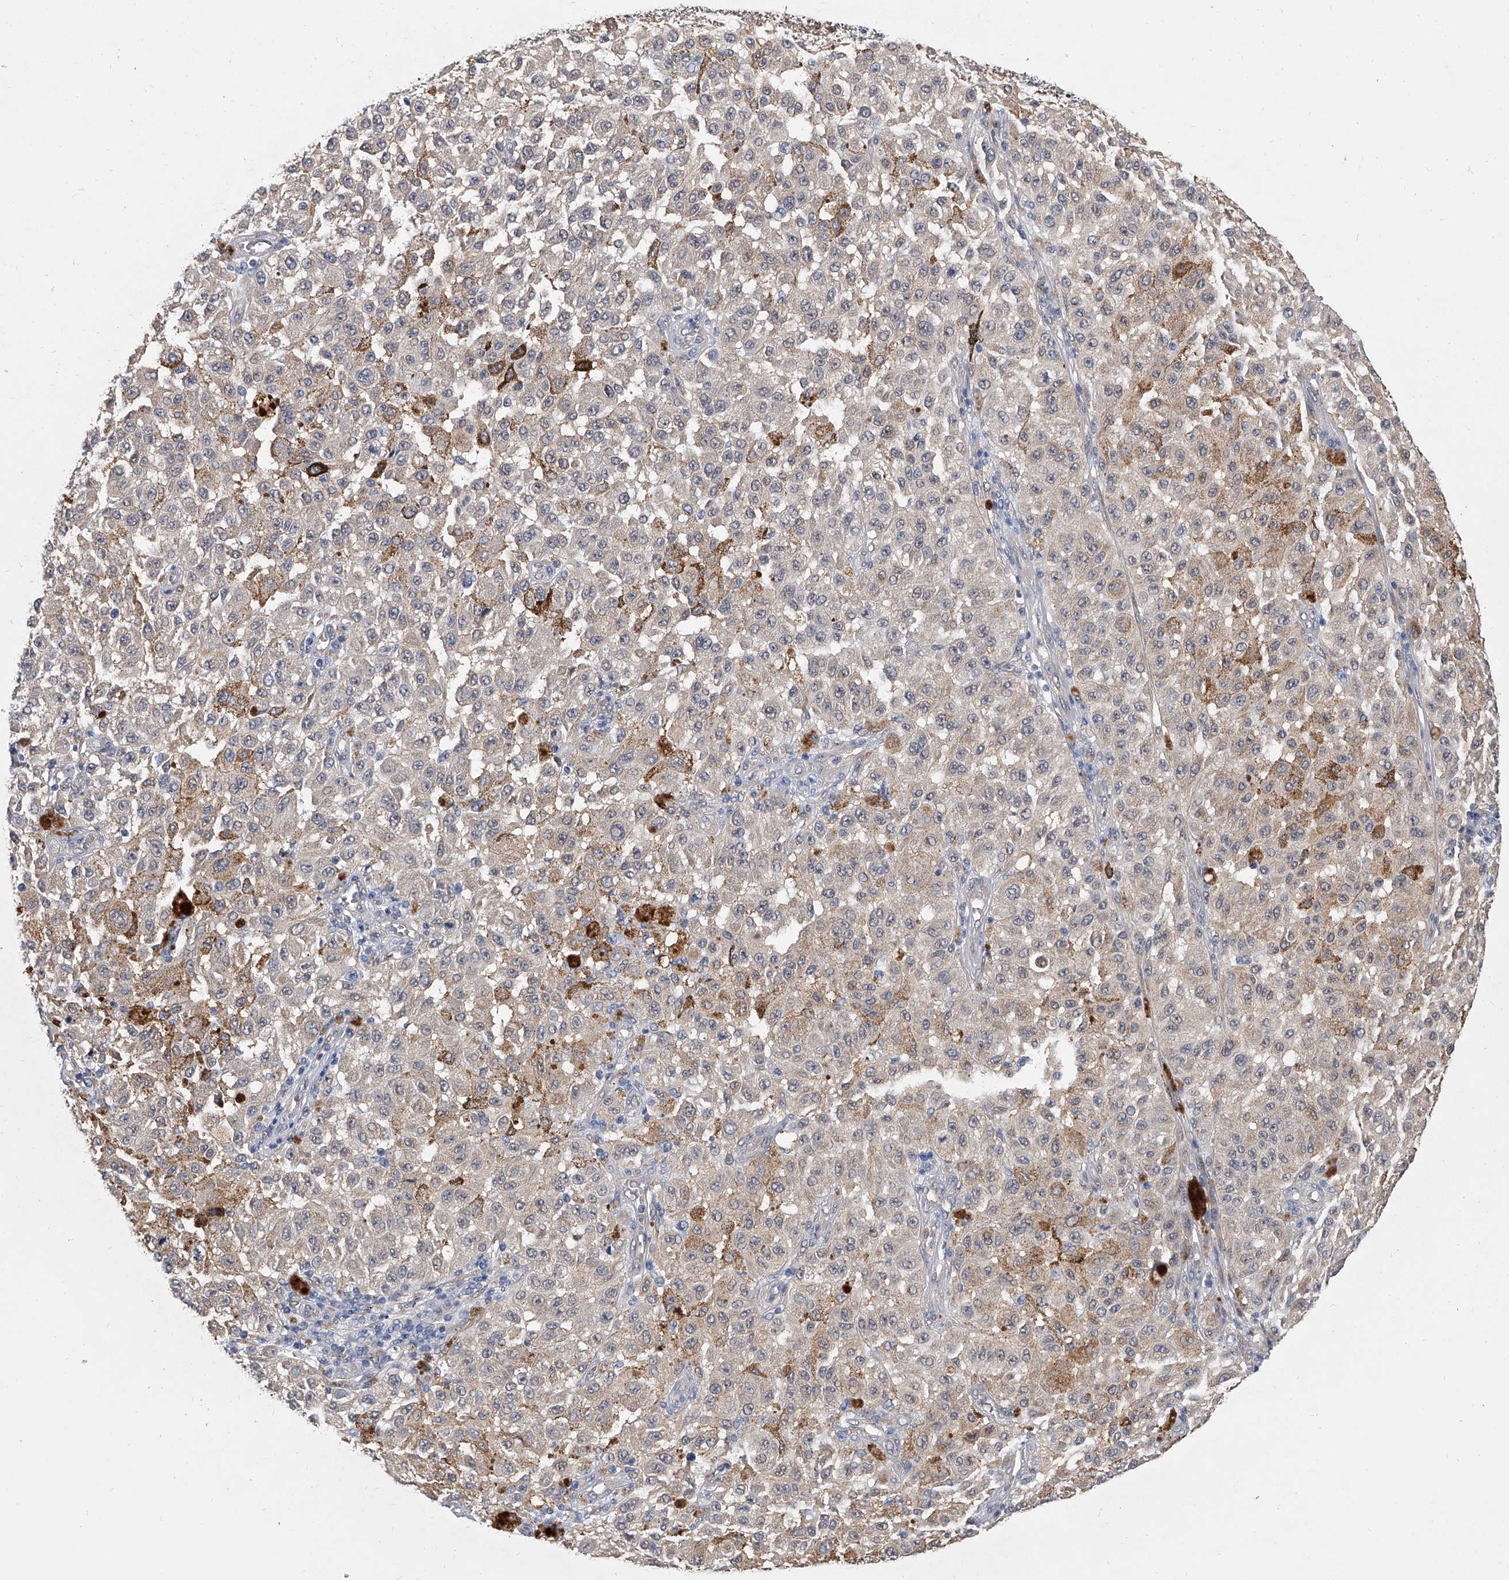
{"staining": {"intensity": "weak", "quantity": "<25%", "location": "cytoplasmic/membranous"}, "tissue": "melanoma", "cell_type": "Tumor cells", "image_type": "cancer", "snomed": [{"axis": "morphology", "description": "Malignant melanoma, NOS"}, {"axis": "topography", "description": "Skin"}], "caption": "Malignant melanoma stained for a protein using immunohistochemistry displays no positivity tumor cells.", "gene": "PGM3", "patient": {"sex": "female", "age": 64}}